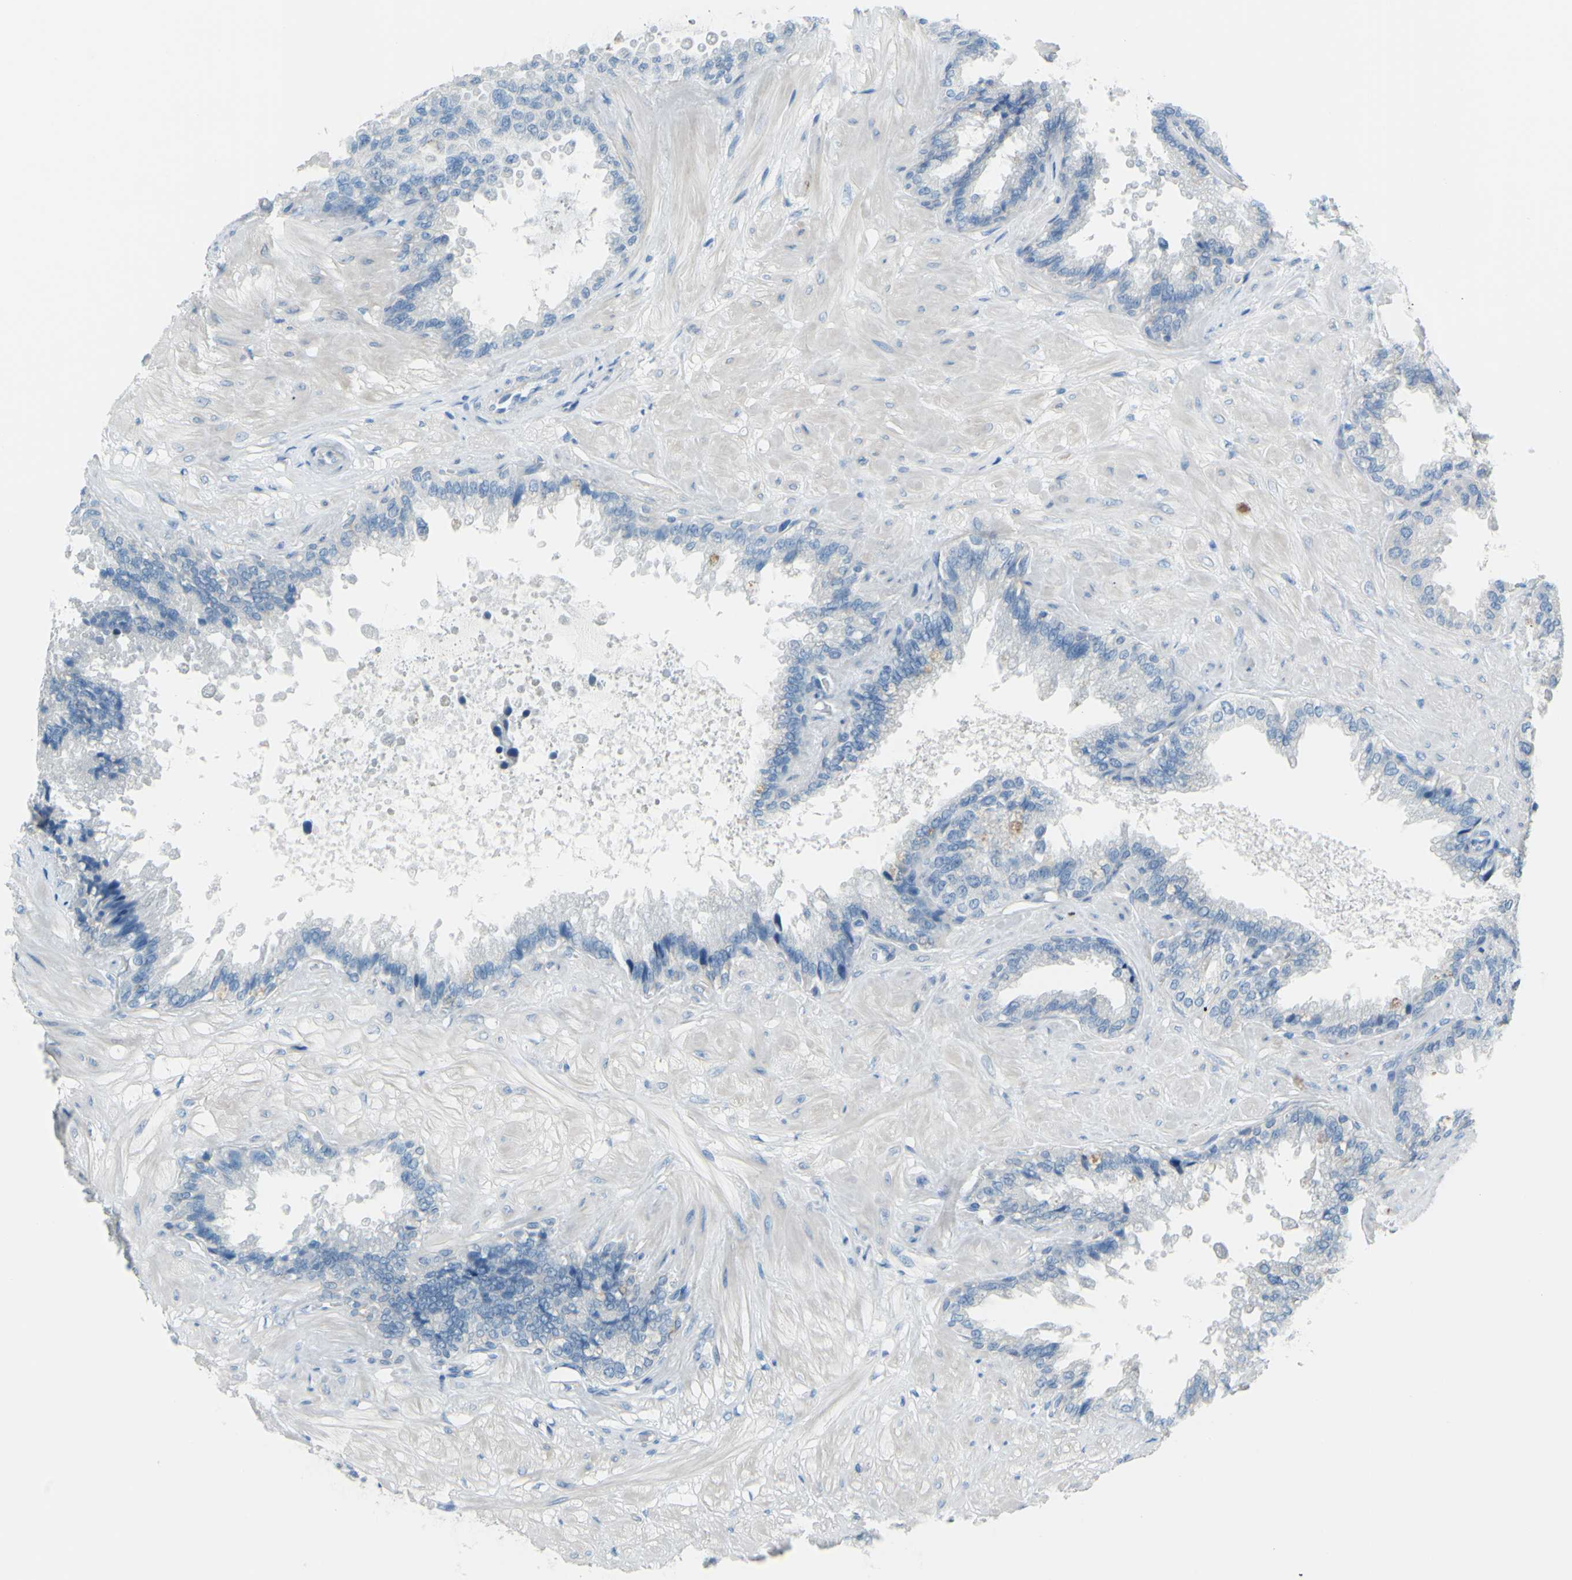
{"staining": {"intensity": "weak", "quantity": "<25%", "location": "cytoplasmic/membranous"}, "tissue": "seminal vesicle", "cell_type": "Glandular cells", "image_type": "normal", "snomed": [{"axis": "morphology", "description": "Normal tissue, NOS"}, {"axis": "topography", "description": "Seminal veicle"}], "caption": "The image exhibits no significant staining in glandular cells of seminal vesicle.", "gene": "SLC1A2", "patient": {"sex": "male", "age": 46}}